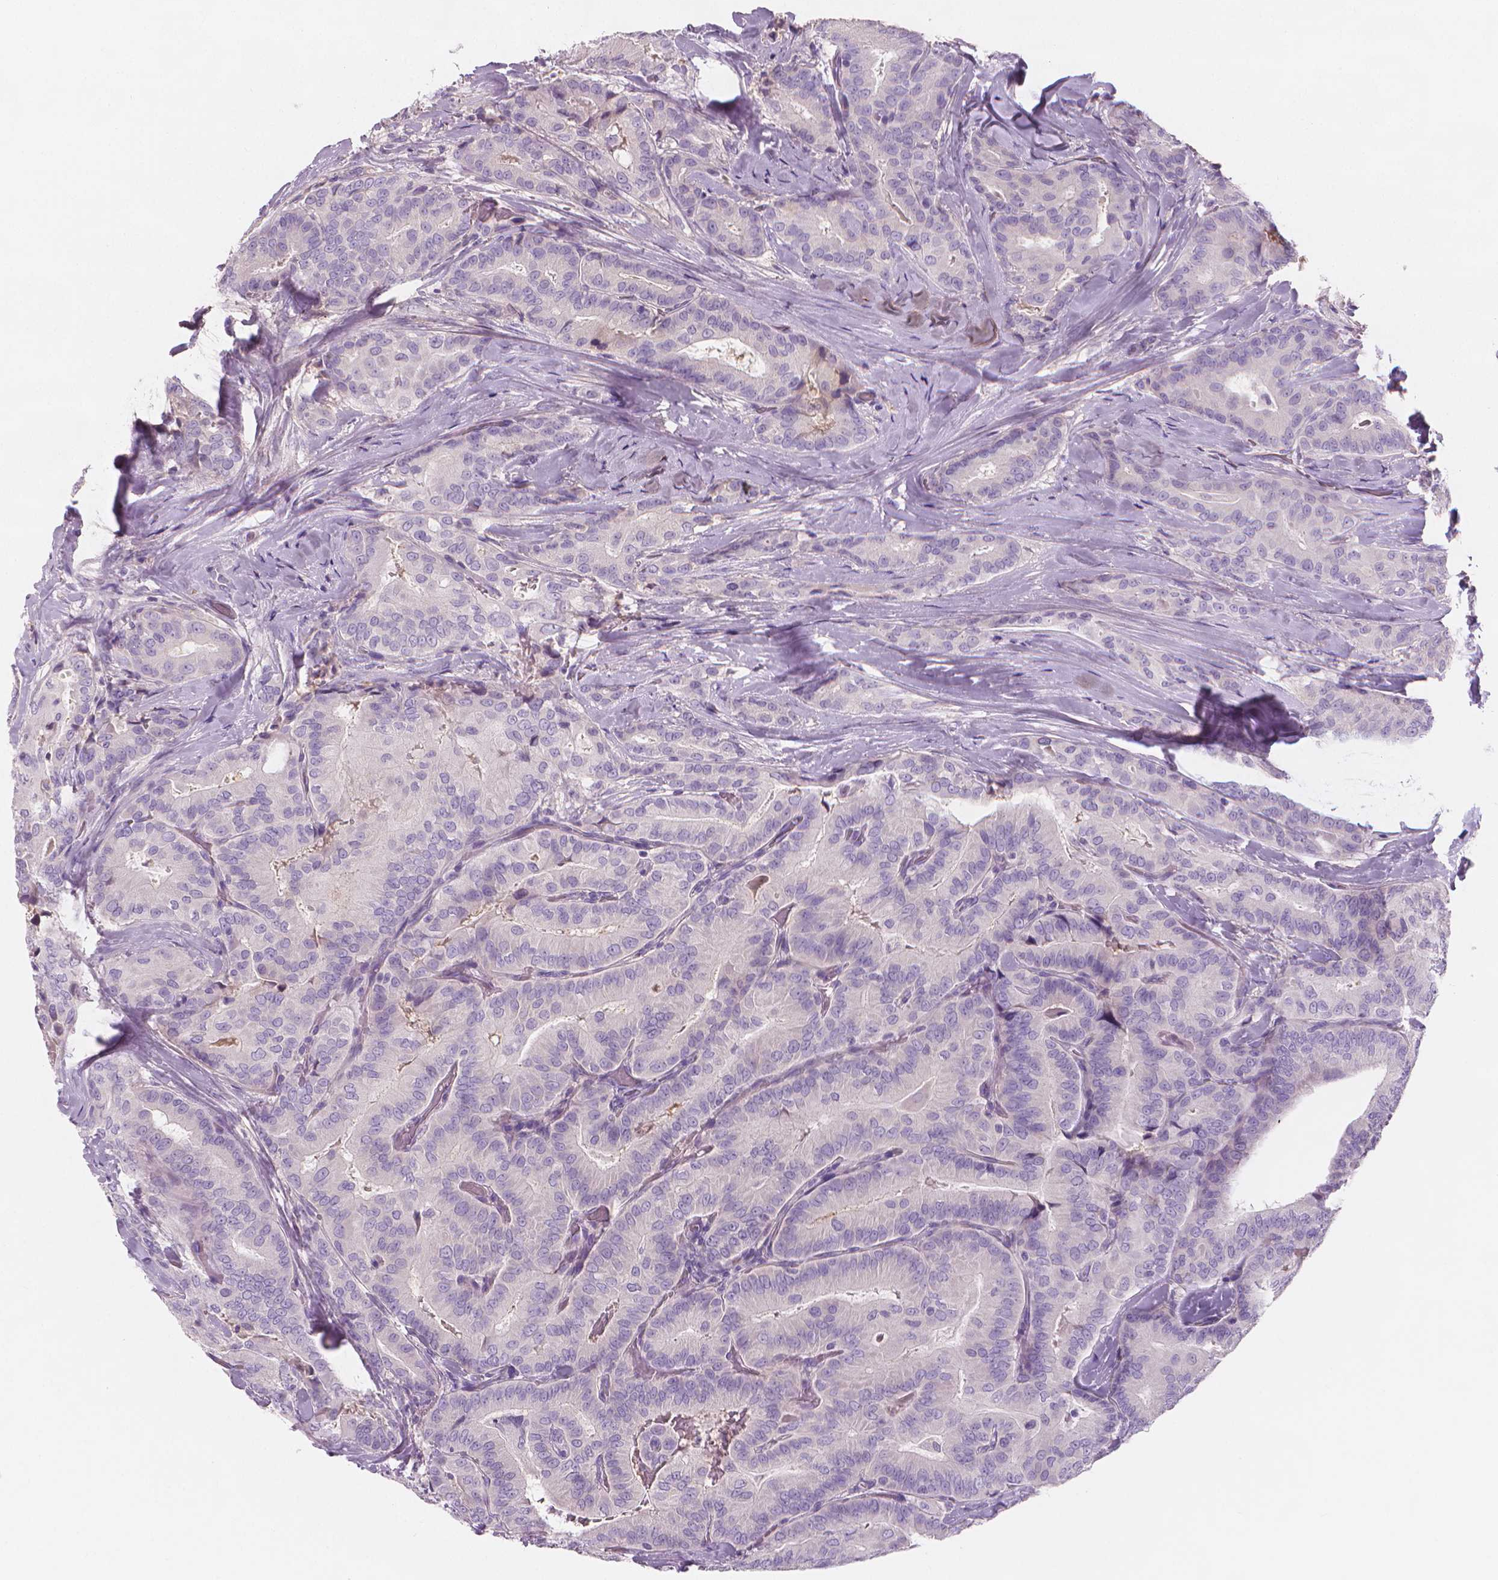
{"staining": {"intensity": "negative", "quantity": "none", "location": "none"}, "tissue": "thyroid cancer", "cell_type": "Tumor cells", "image_type": "cancer", "snomed": [{"axis": "morphology", "description": "Papillary adenocarcinoma, NOS"}, {"axis": "topography", "description": "Thyroid gland"}], "caption": "Micrograph shows no significant protein expression in tumor cells of thyroid cancer.", "gene": "APOA4", "patient": {"sex": "male", "age": 61}}